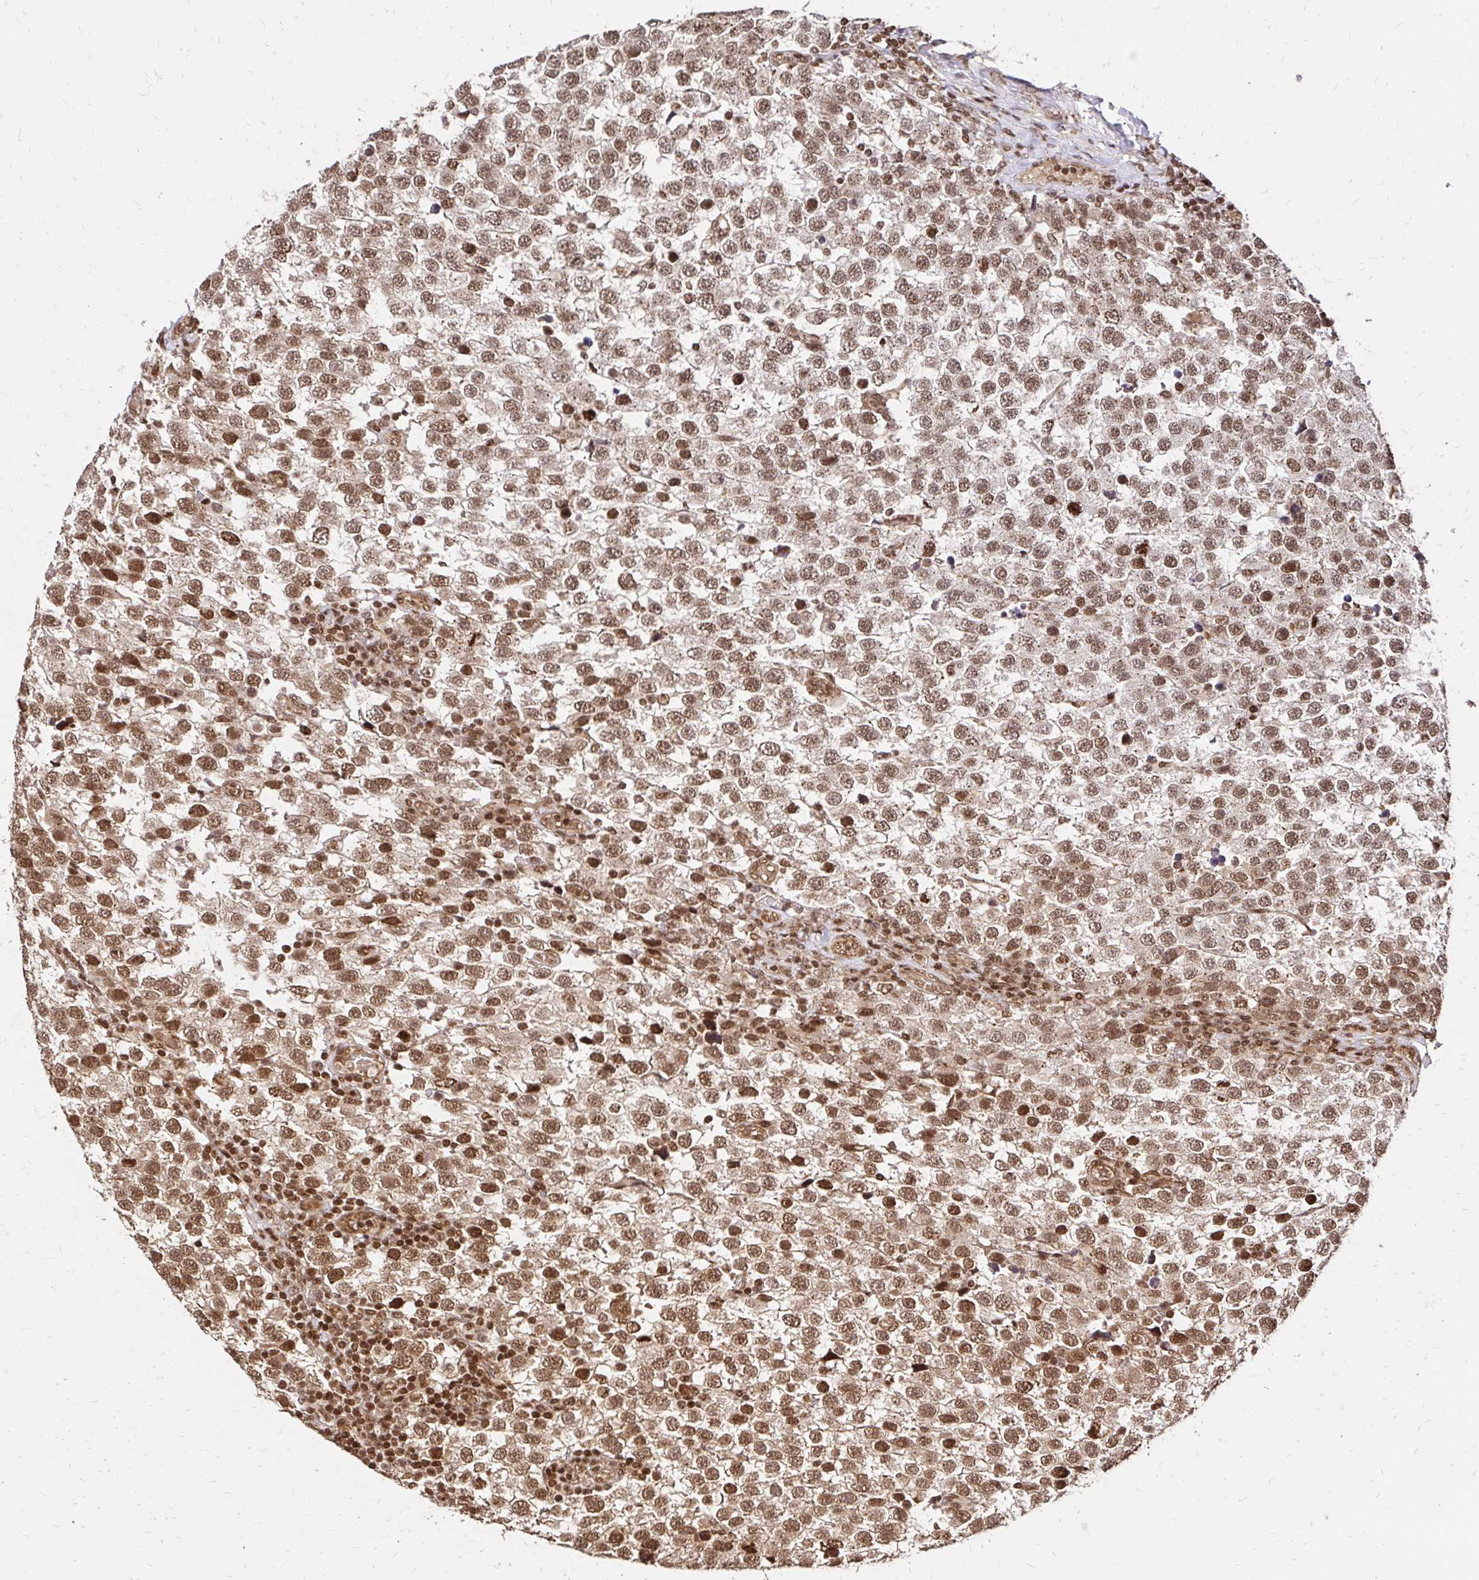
{"staining": {"intensity": "moderate", "quantity": ">75%", "location": "nuclear"}, "tissue": "testis cancer", "cell_type": "Tumor cells", "image_type": "cancer", "snomed": [{"axis": "morphology", "description": "Seminoma, NOS"}, {"axis": "topography", "description": "Testis"}], "caption": "Human testis cancer (seminoma) stained for a protein (brown) demonstrates moderate nuclear positive expression in approximately >75% of tumor cells.", "gene": "GLYR1", "patient": {"sex": "male", "age": 34}}